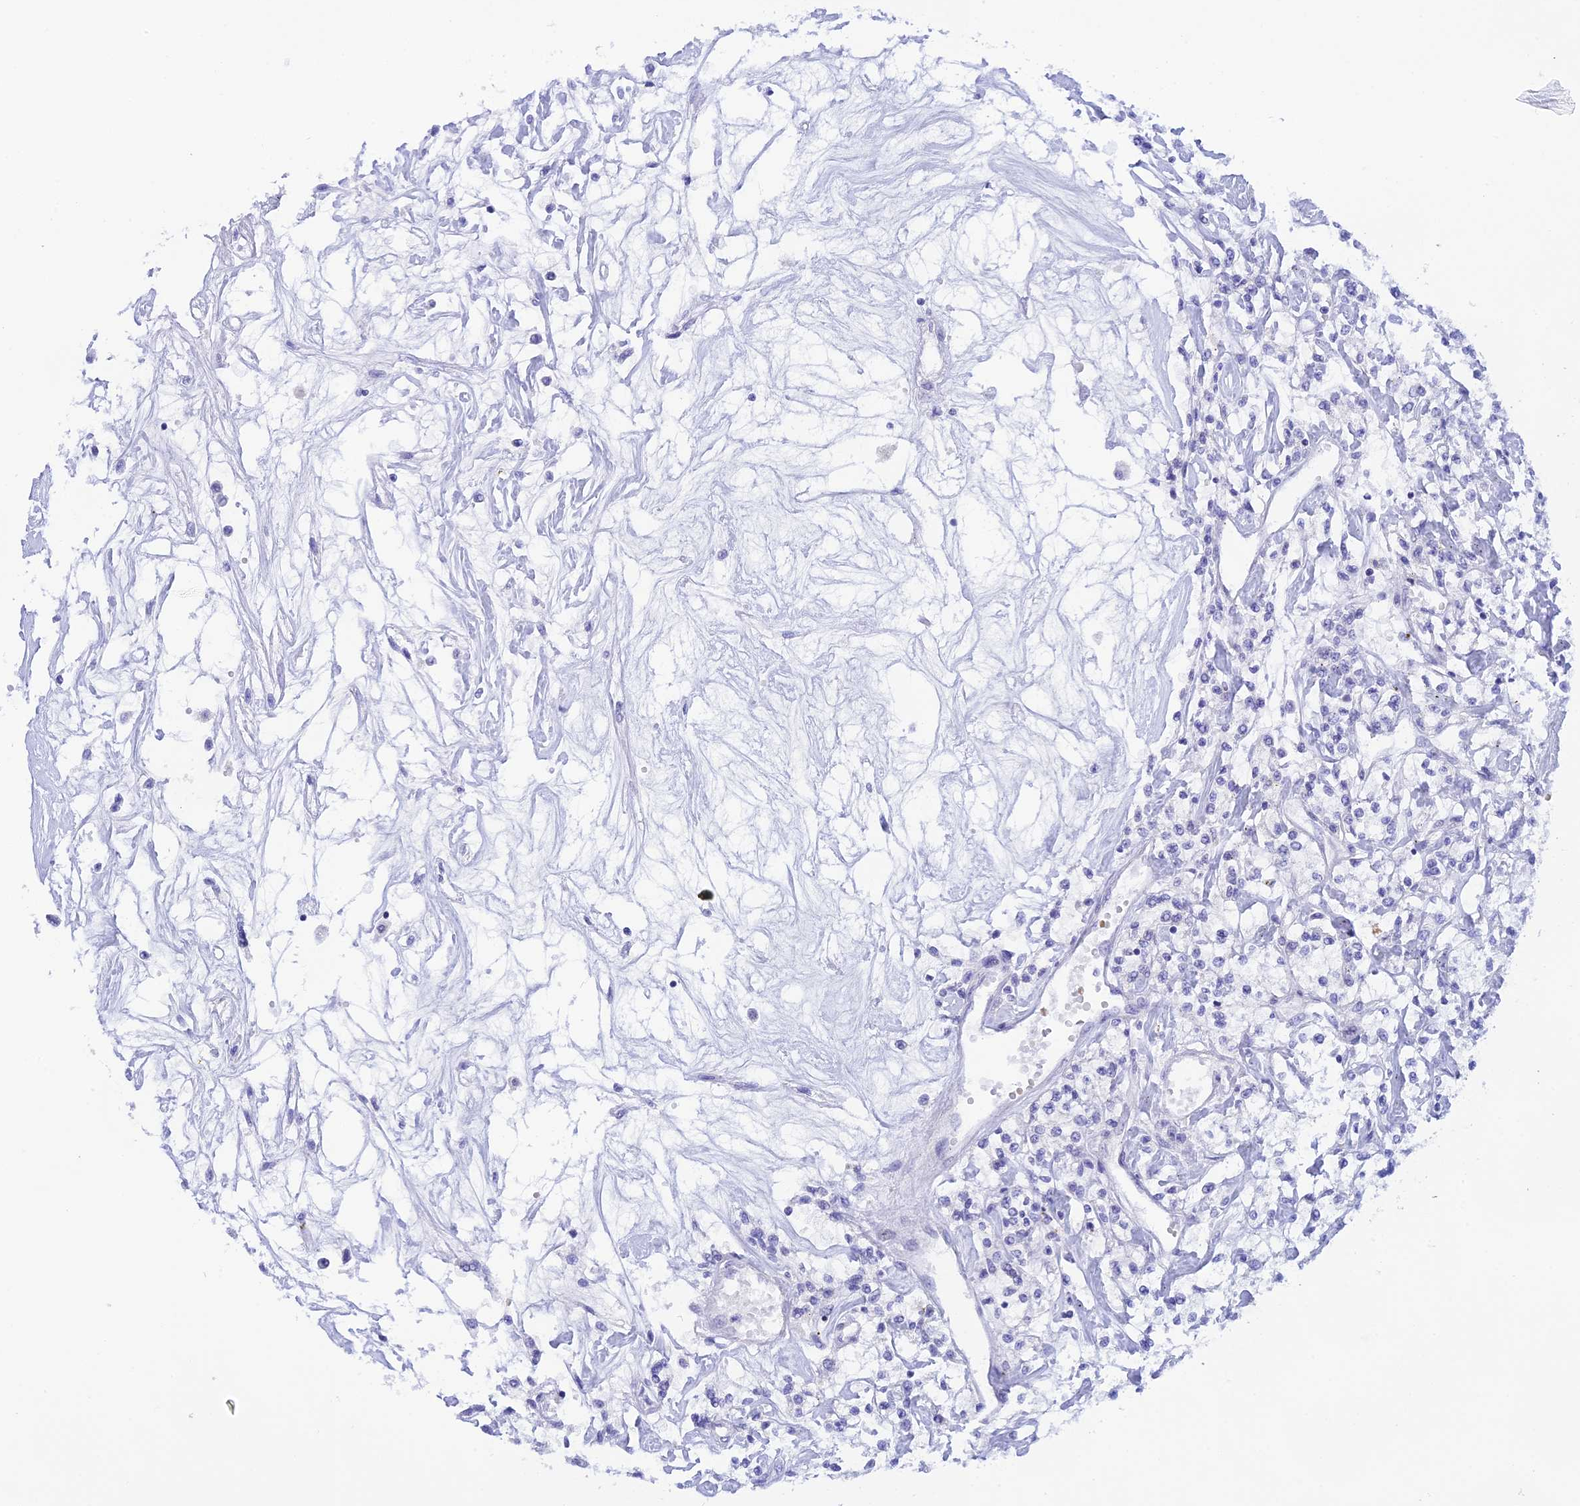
{"staining": {"intensity": "negative", "quantity": "none", "location": "none"}, "tissue": "renal cancer", "cell_type": "Tumor cells", "image_type": "cancer", "snomed": [{"axis": "morphology", "description": "Adenocarcinoma, NOS"}, {"axis": "topography", "description": "Kidney"}], "caption": "Immunohistochemistry histopathology image of renal cancer (adenocarcinoma) stained for a protein (brown), which exhibits no staining in tumor cells.", "gene": "RASGEF1B", "patient": {"sex": "female", "age": 59}}